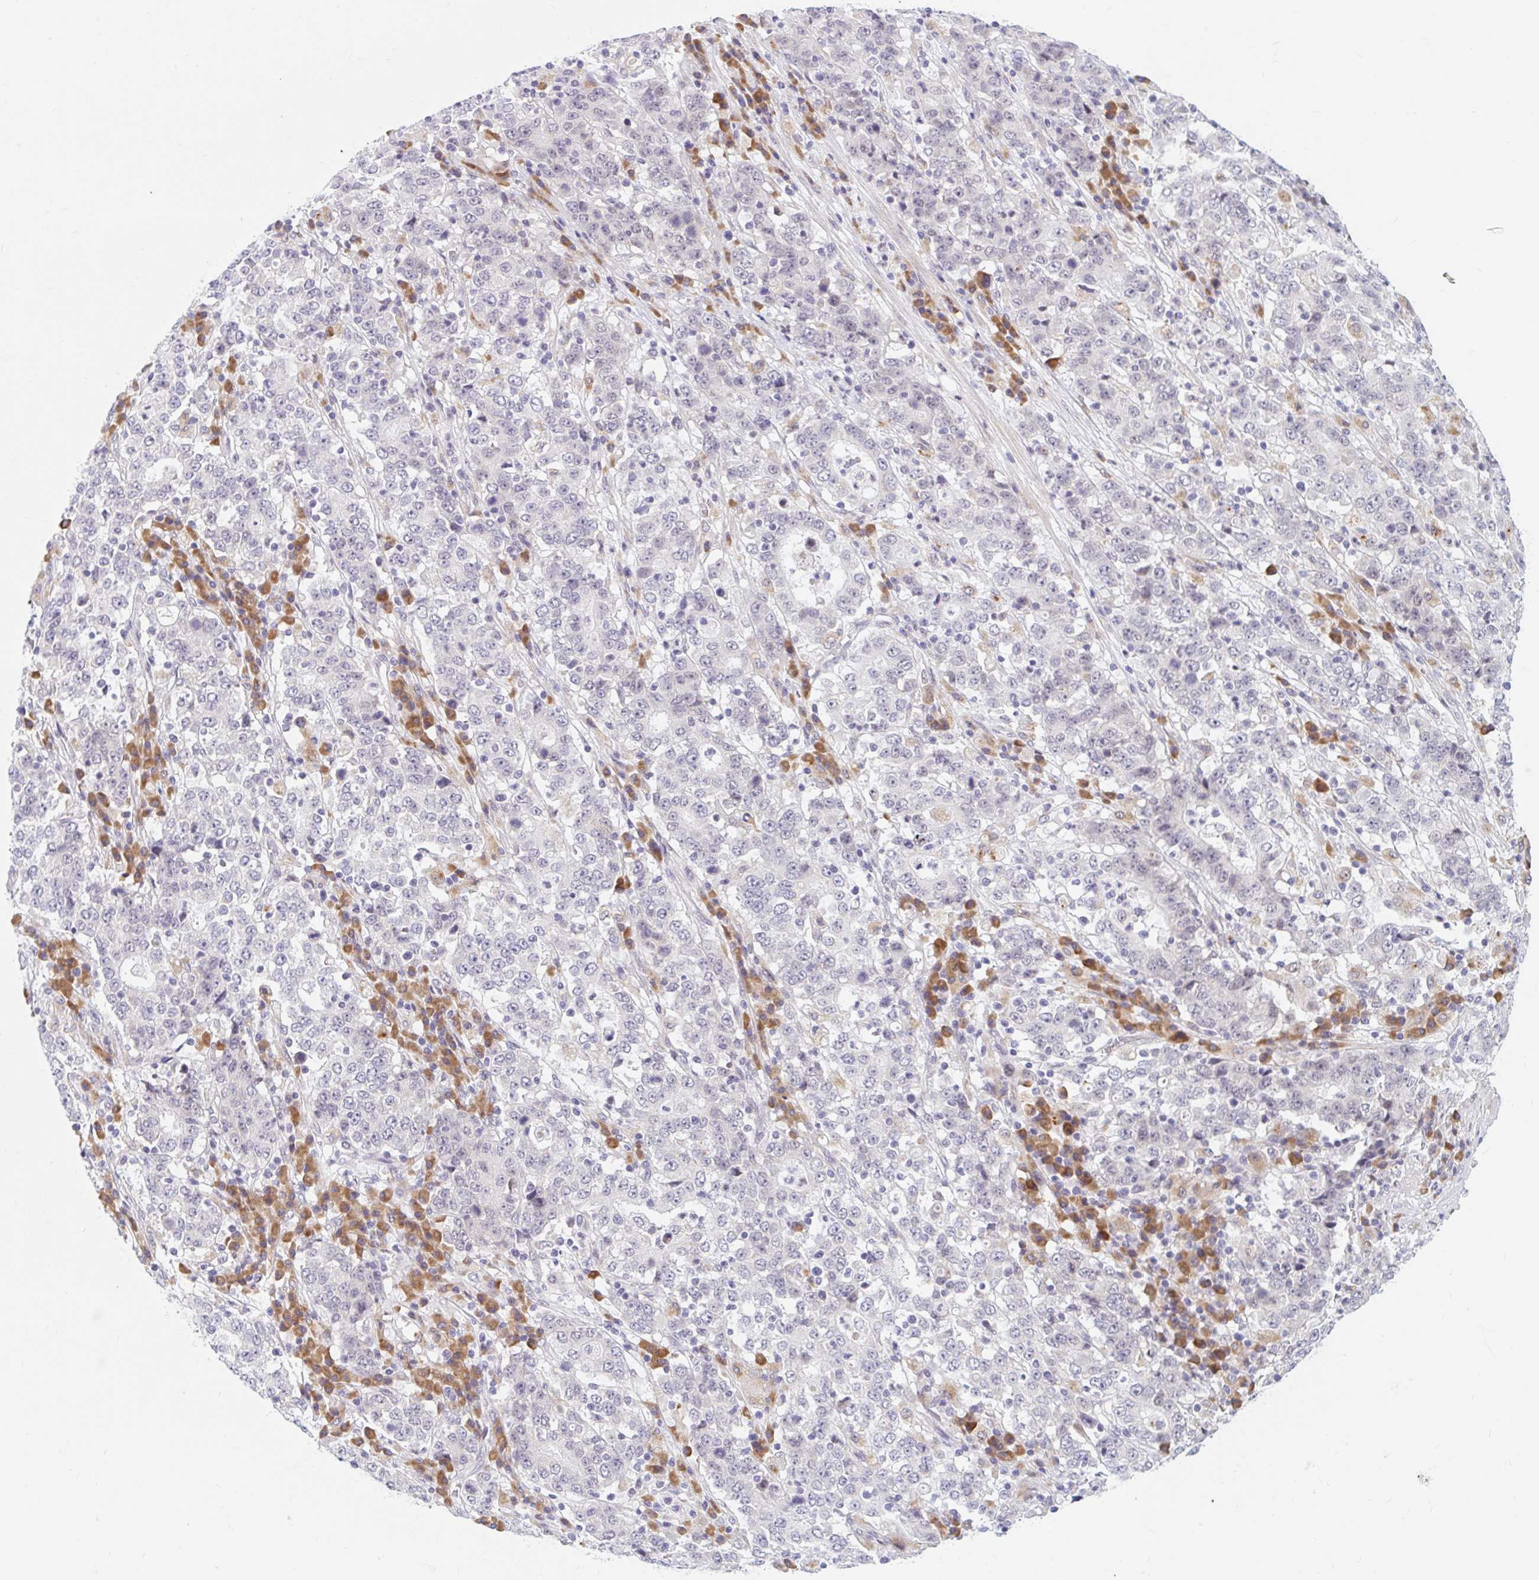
{"staining": {"intensity": "negative", "quantity": "none", "location": "none"}, "tissue": "stomach cancer", "cell_type": "Tumor cells", "image_type": "cancer", "snomed": [{"axis": "morphology", "description": "Adenocarcinoma, NOS"}, {"axis": "topography", "description": "Stomach"}], "caption": "This is a micrograph of immunohistochemistry staining of stomach cancer (adenocarcinoma), which shows no positivity in tumor cells.", "gene": "SRSF10", "patient": {"sex": "male", "age": 59}}